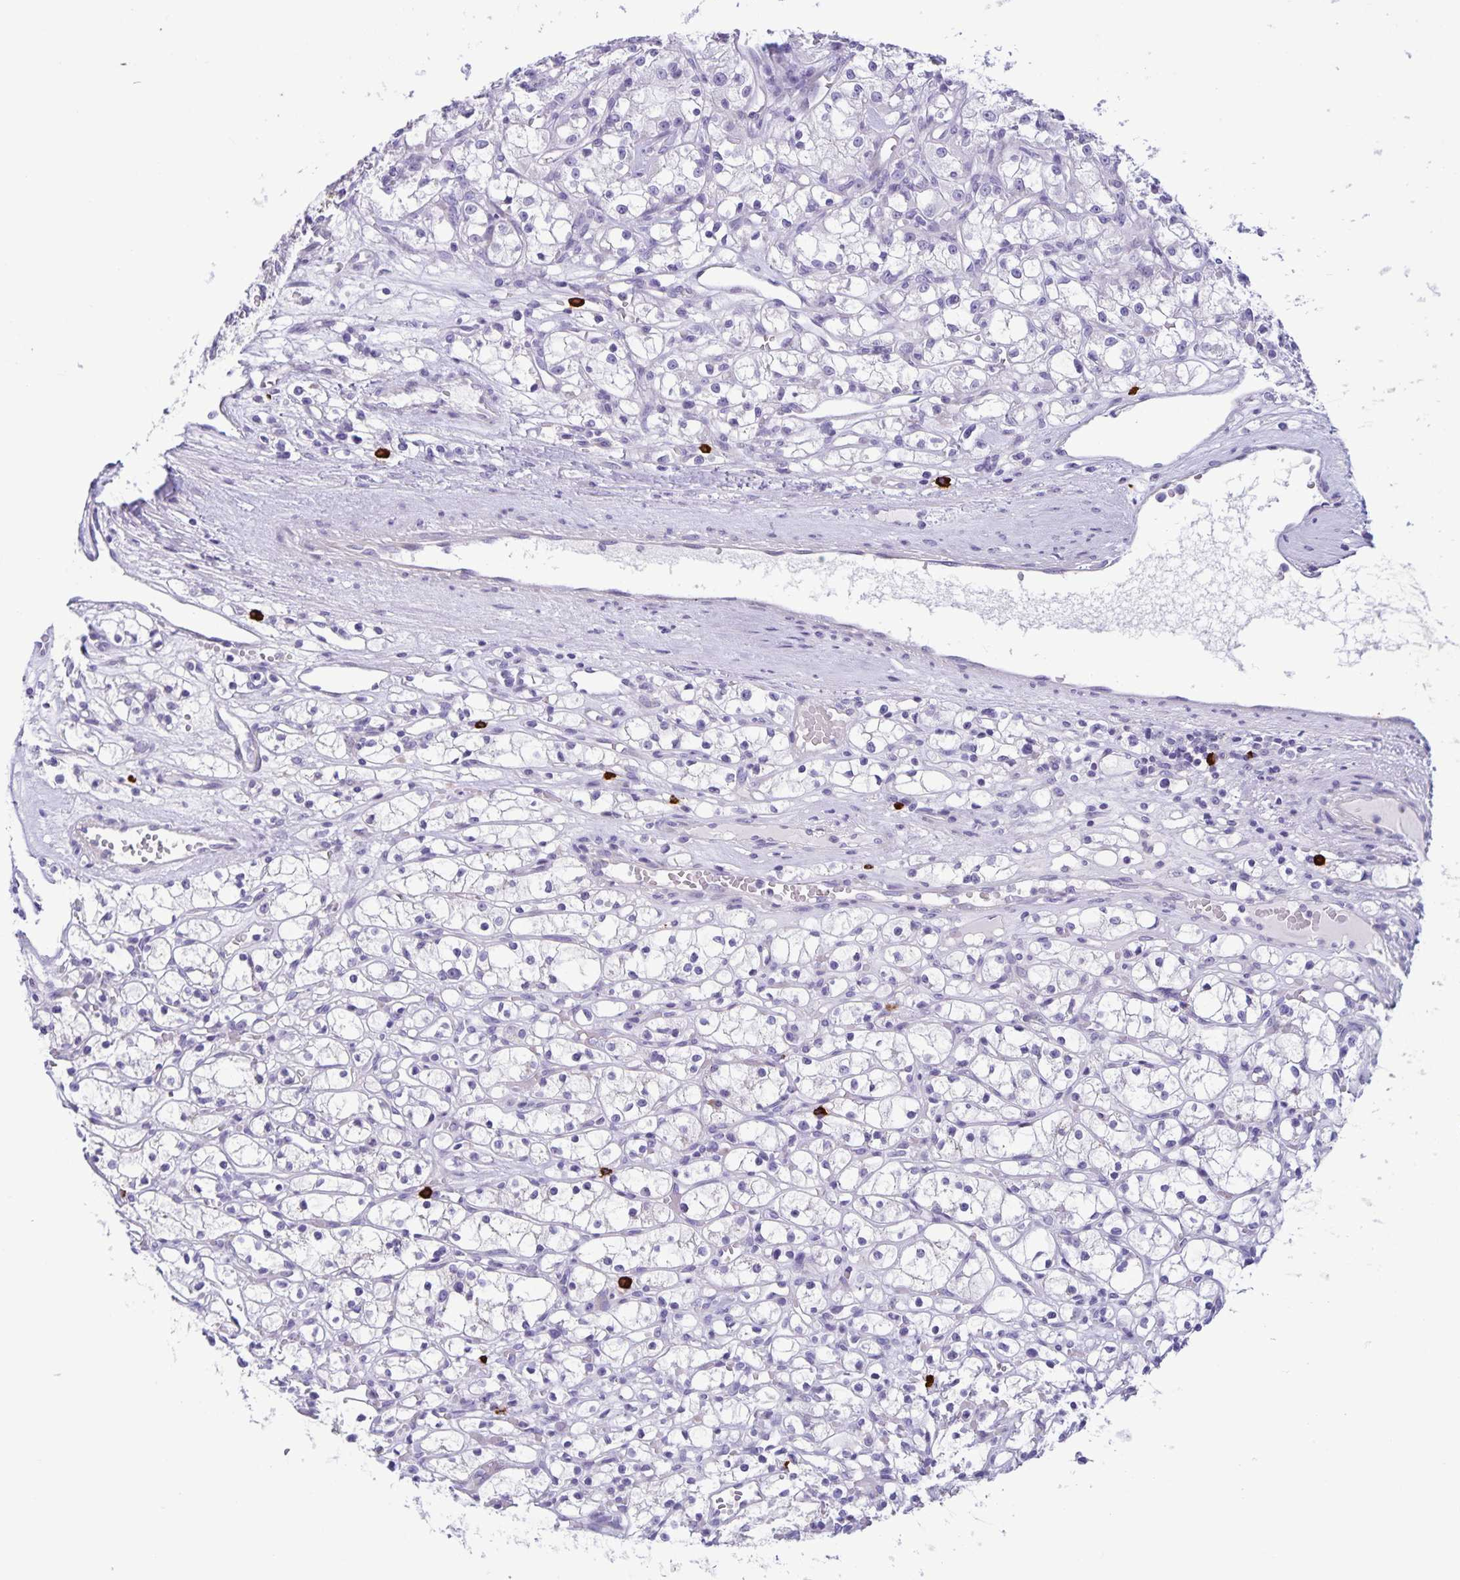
{"staining": {"intensity": "negative", "quantity": "none", "location": "none"}, "tissue": "renal cancer", "cell_type": "Tumor cells", "image_type": "cancer", "snomed": [{"axis": "morphology", "description": "Adenocarcinoma, NOS"}, {"axis": "topography", "description": "Kidney"}], "caption": "This is a image of immunohistochemistry staining of renal cancer, which shows no positivity in tumor cells.", "gene": "IBTK", "patient": {"sex": "female", "age": 59}}